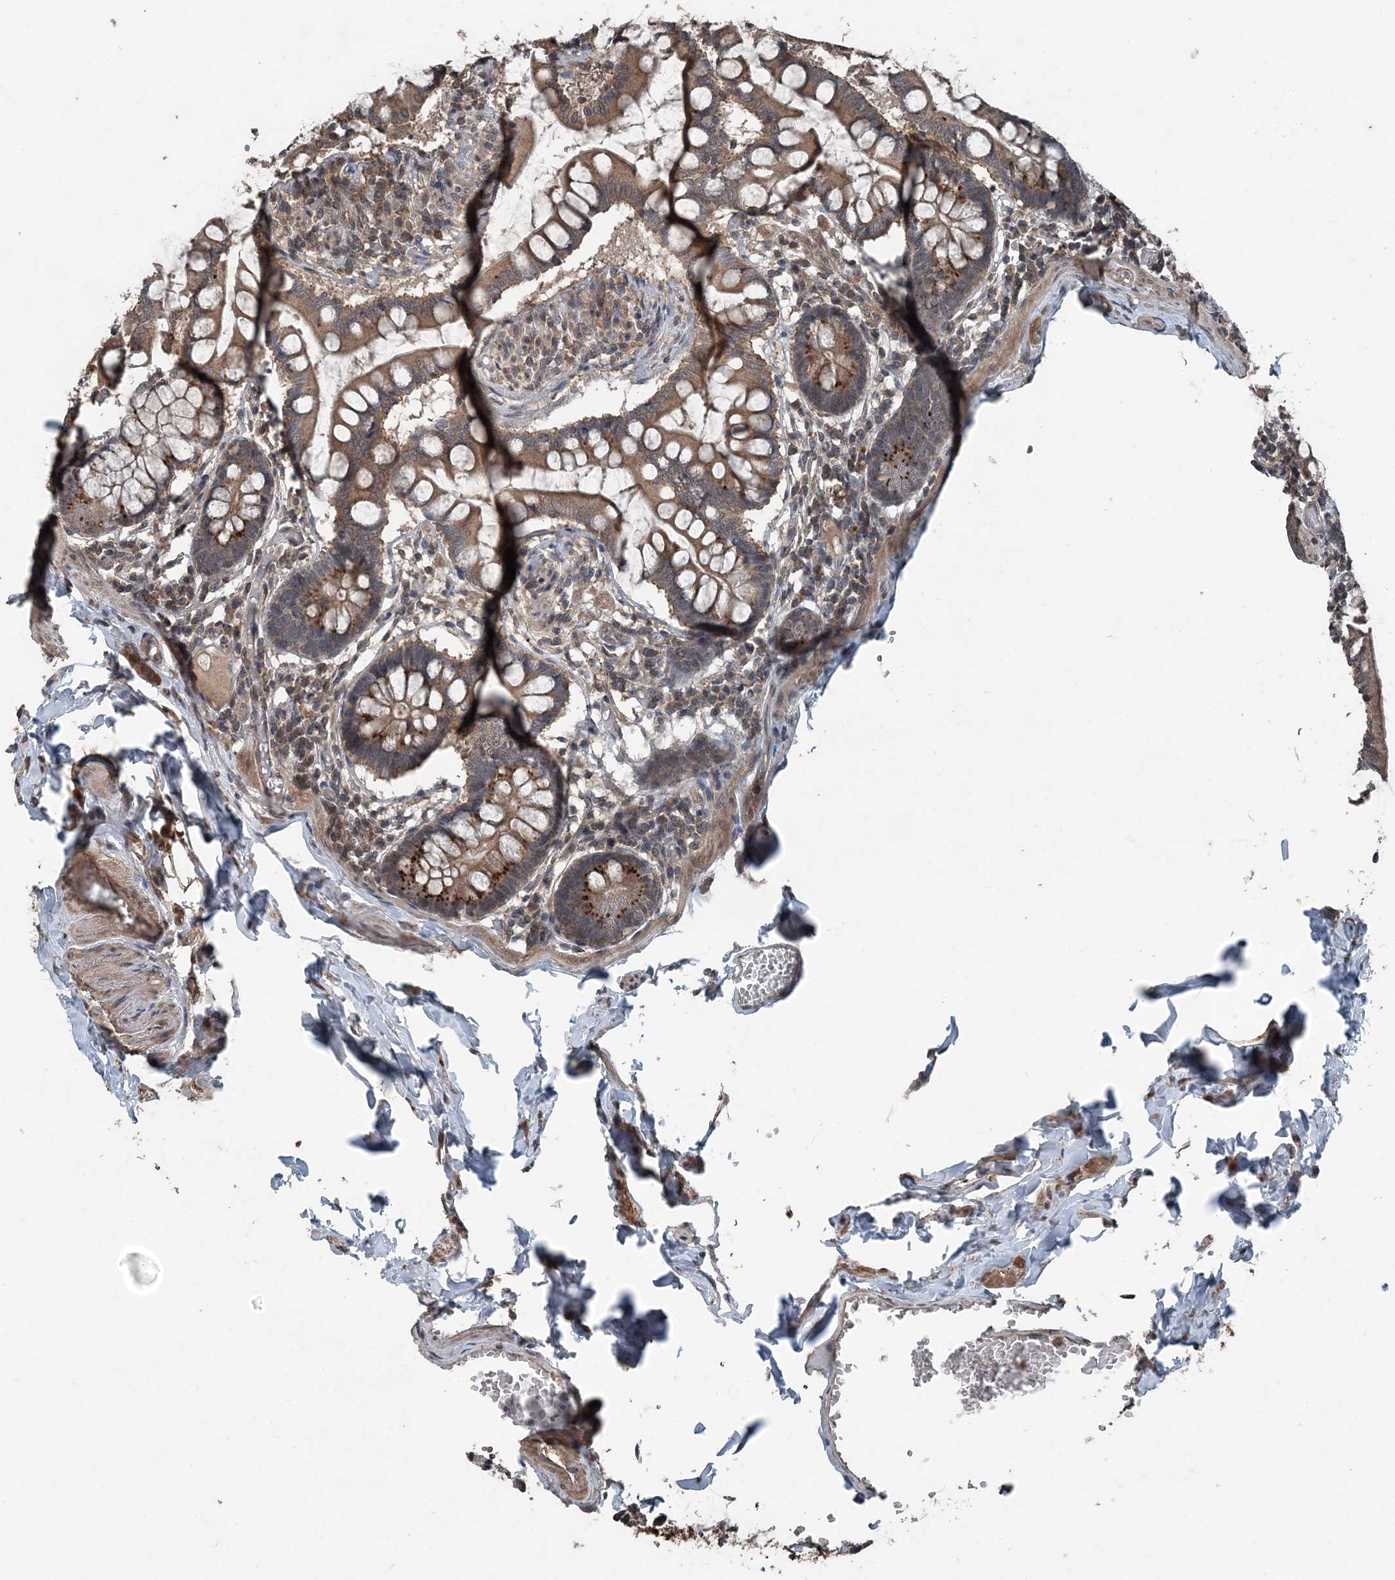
{"staining": {"intensity": "moderate", "quantity": ">75%", "location": "cytoplasmic/membranous"}, "tissue": "small intestine", "cell_type": "Glandular cells", "image_type": "normal", "snomed": [{"axis": "morphology", "description": "Normal tissue, NOS"}, {"axis": "topography", "description": "Small intestine"}], "caption": "Immunohistochemistry (IHC) of normal small intestine exhibits medium levels of moderate cytoplasmic/membranous staining in about >75% of glandular cells.", "gene": "CFL1", "patient": {"sex": "male", "age": 41}}